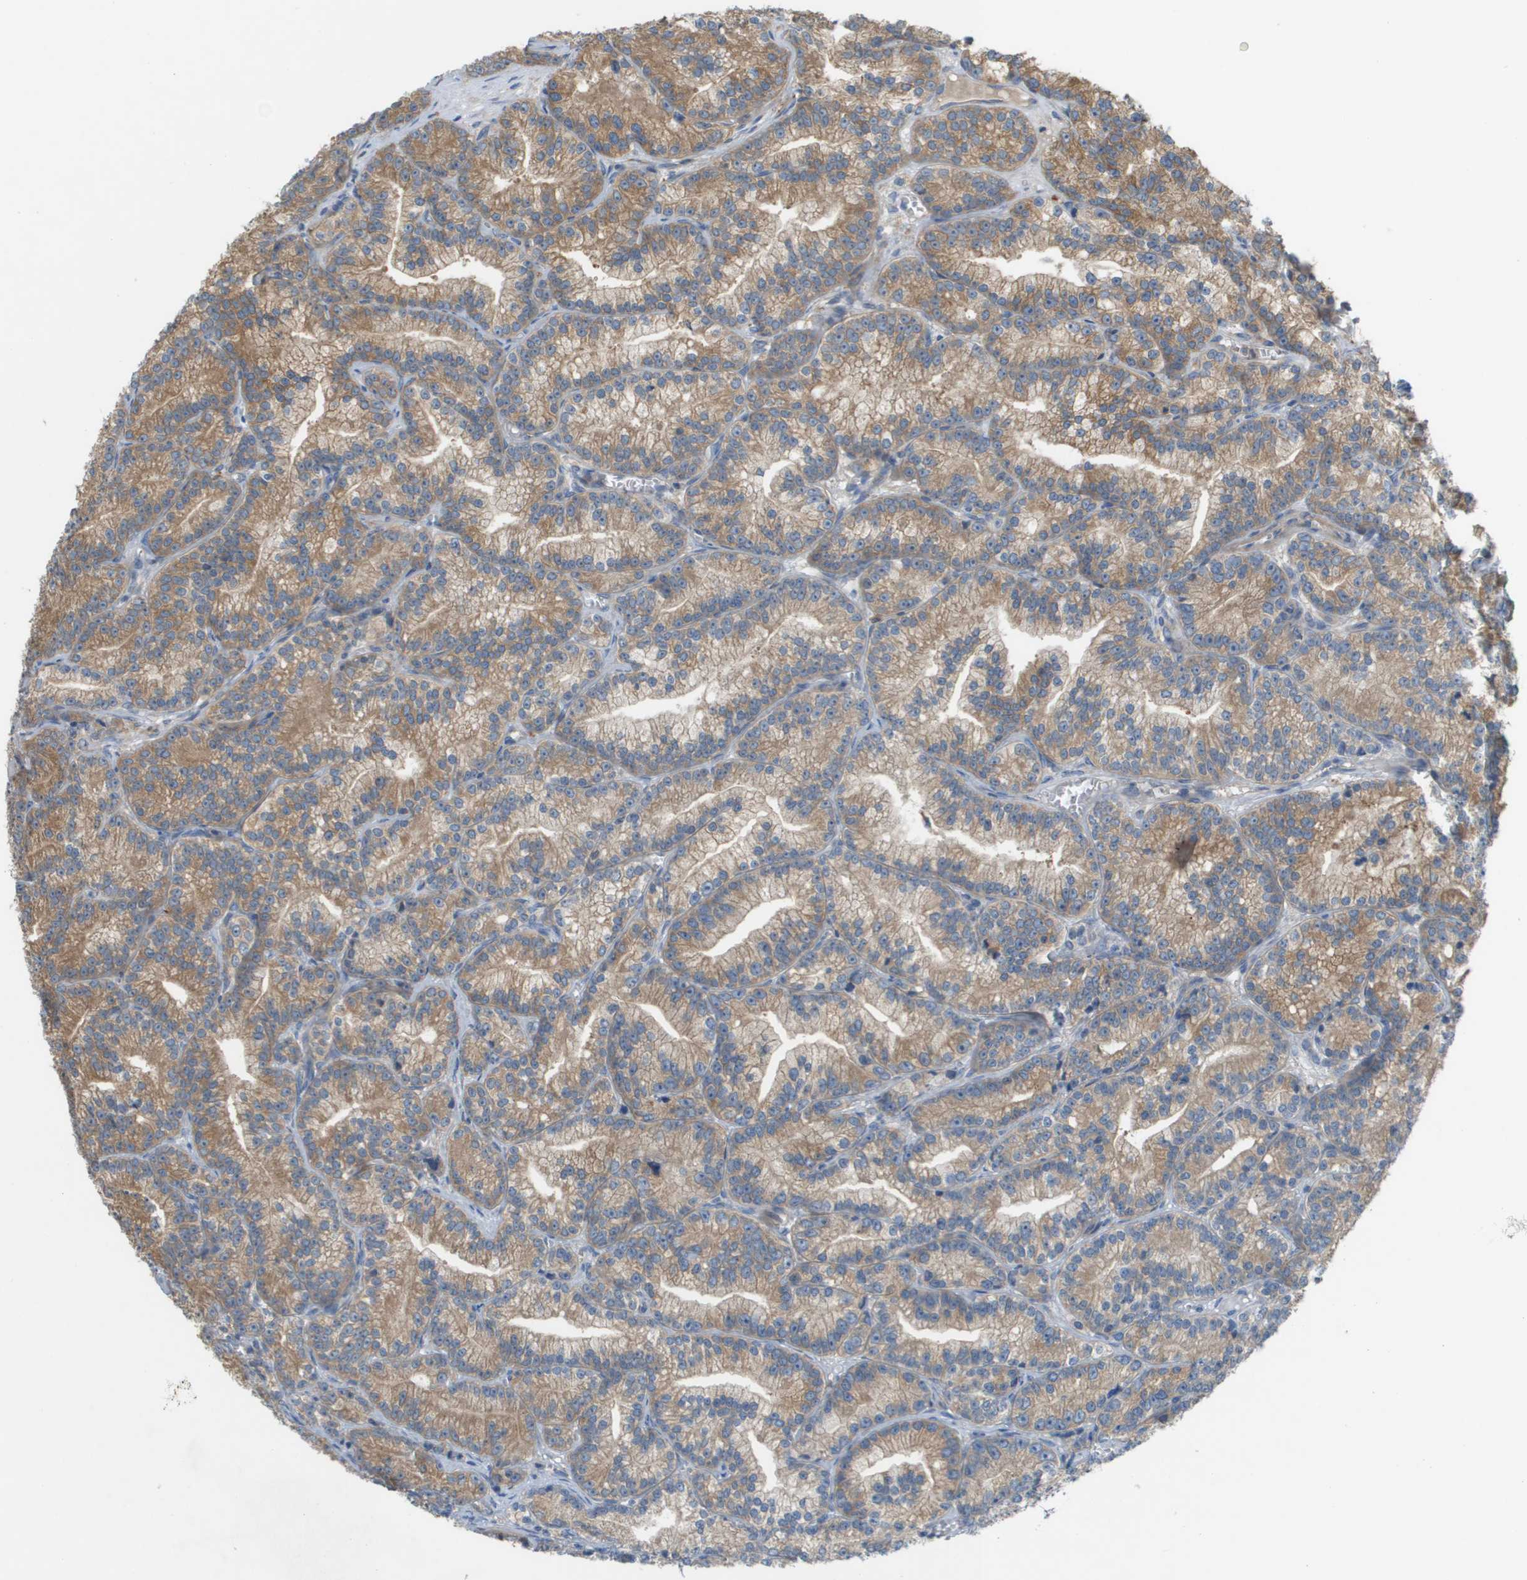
{"staining": {"intensity": "moderate", "quantity": ">75%", "location": "cytoplasmic/membranous"}, "tissue": "prostate cancer", "cell_type": "Tumor cells", "image_type": "cancer", "snomed": [{"axis": "morphology", "description": "Adenocarcinoma, Low grade"}, {"axis": "topography", "description": "Prostate"}], "caption": "This photomicrograph displays immunohistochemistry (IHC) staining of prostate cancer (low-grade adenocarcinoma), with medium moderate cytoplasmic/membranous expression in approximately >75% of tumor cells.", "gene": "UBA5", "patient": {"sex": "male", "age": 89}}